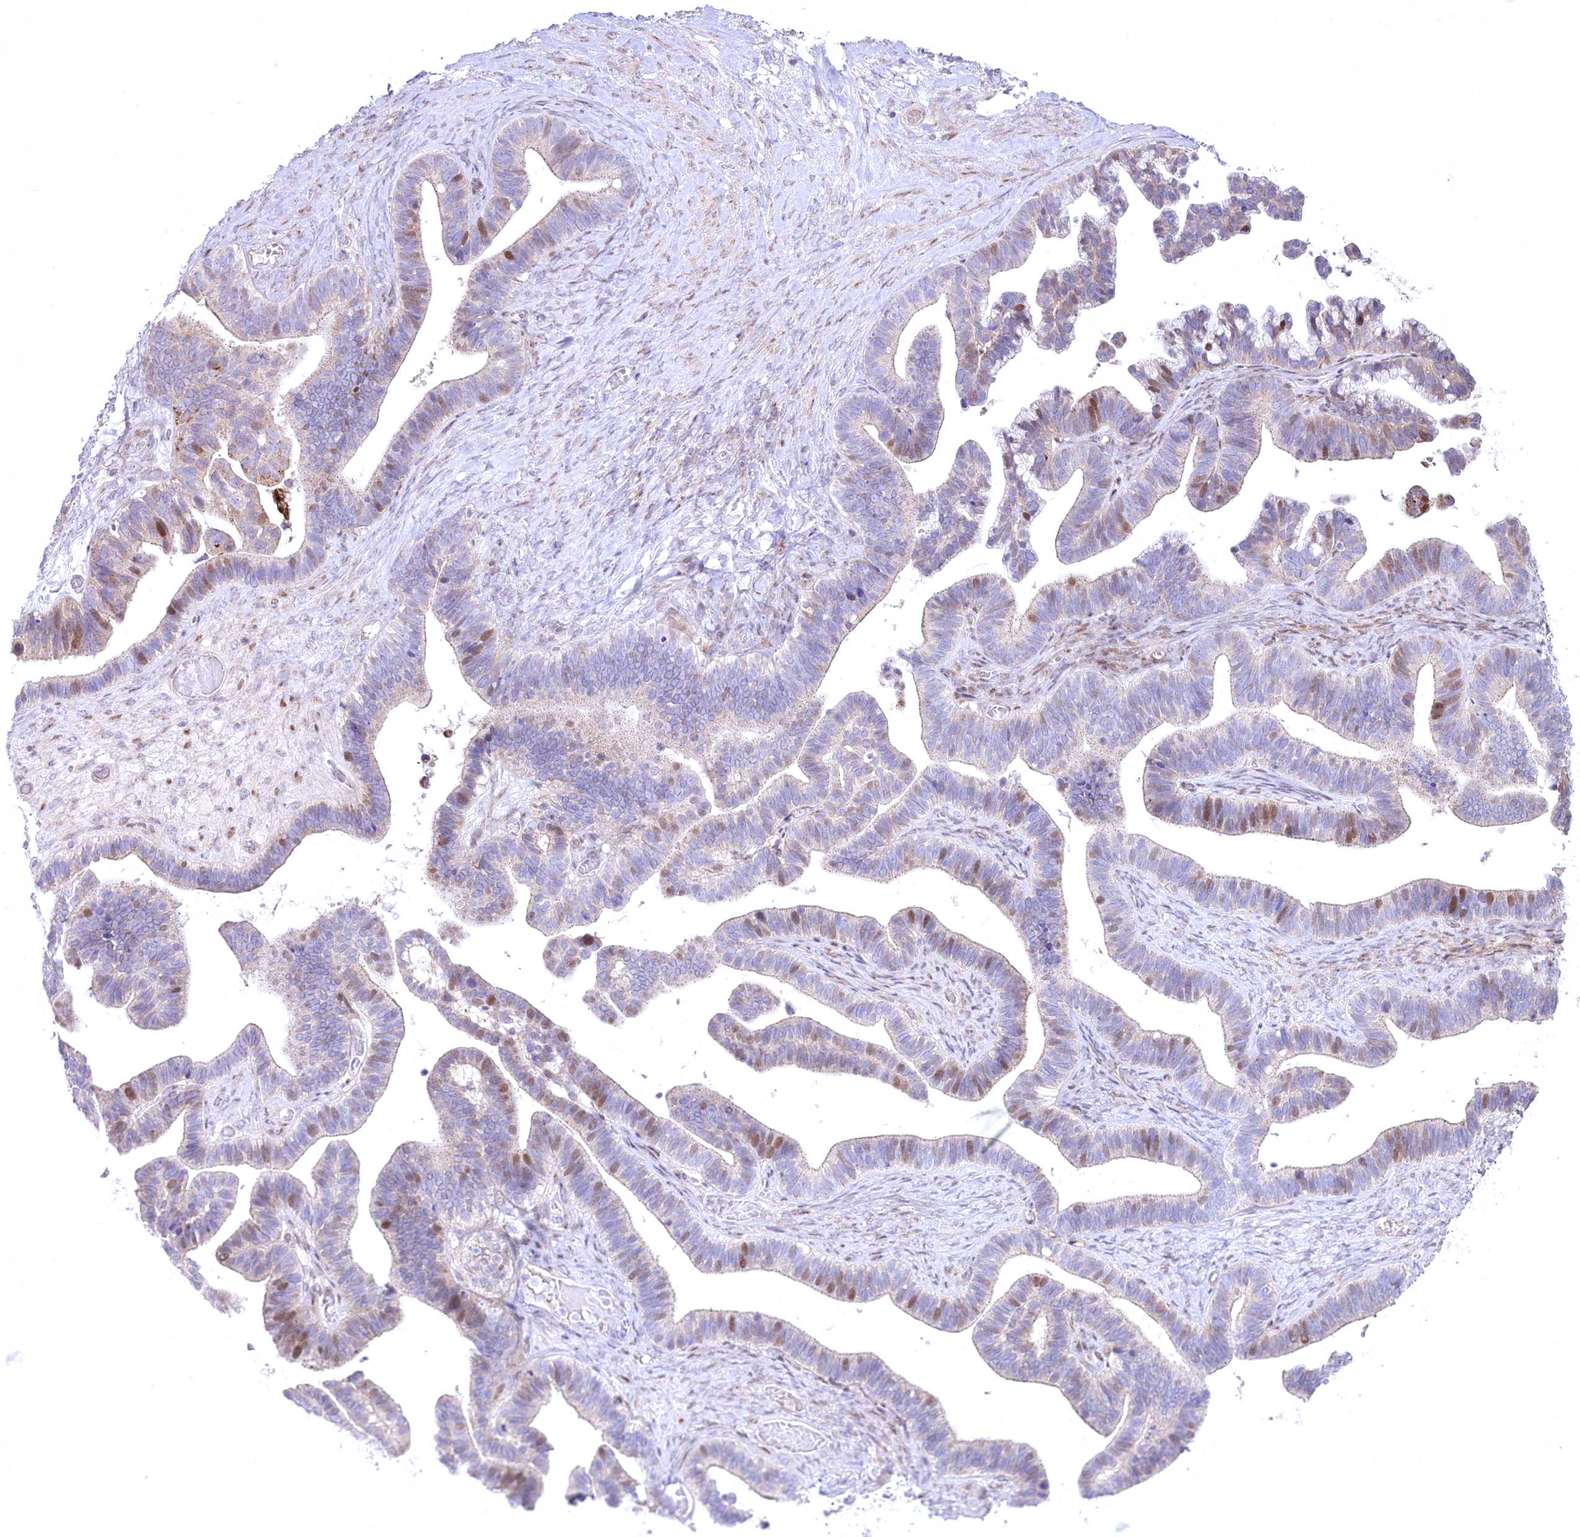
{"staining": {"intensity": "moderate", "quantity": "<25%", "location": "nuclear"}, "tissue": "ovarian cancer", "cell_type": "Tumor cells", "image_type": "cancer", "snomed": [{"axis": "morphology", "description": "Cystadenocarcinoma, serous, NOS"}, {"axis": "topography", "description": "Ovary"}], "caption": "Ovarian cancer (serous cystadenocarcinoma) stained with a protein marker displays moderate staining in tumor cells.", "gene": "CEP164", "patient": {"sex": "female", "age": 56}}